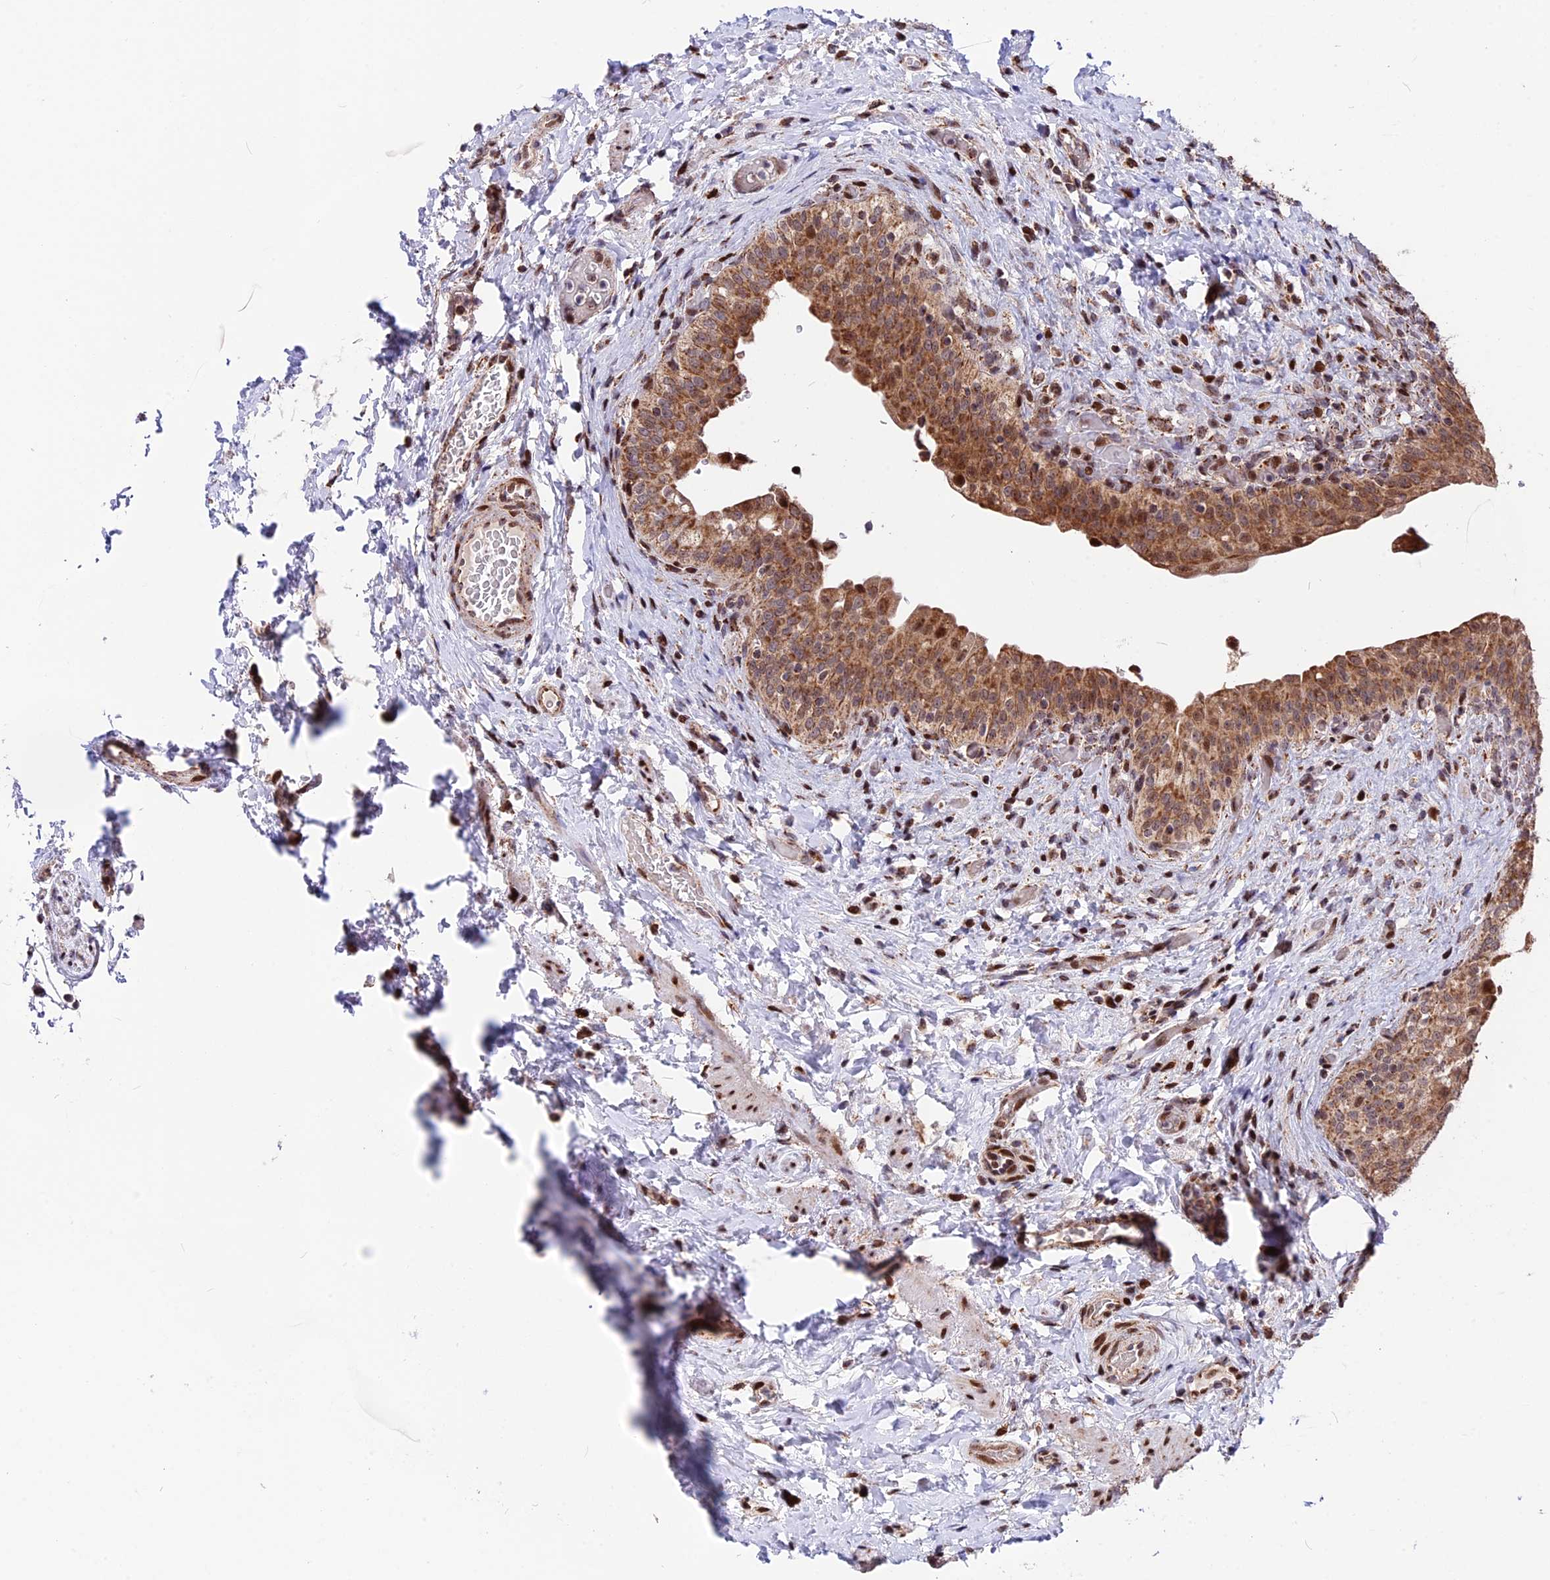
{"staining": {"intensity": "strong", "quantity": ">75%", "location": "cytoplasmic/membranous,nuclear"}, "tissue": "urinary bladder", "cell_type": "Urothelial cells", "image_type": "normal", "snomed": [{"axis": "morphology", "description": "Normal tissue, NOS"}, {"axis": "topography", "description": "Urinary bladder"}], "caption": "This is a micrograph of IHC staining of normal urinary bladder, which shows strong expression in the cytoplasmic/membranous,nuclear of urothelial cells.", "gene": "FAM174C", "patient": {"sex": "male", "age": 69}}